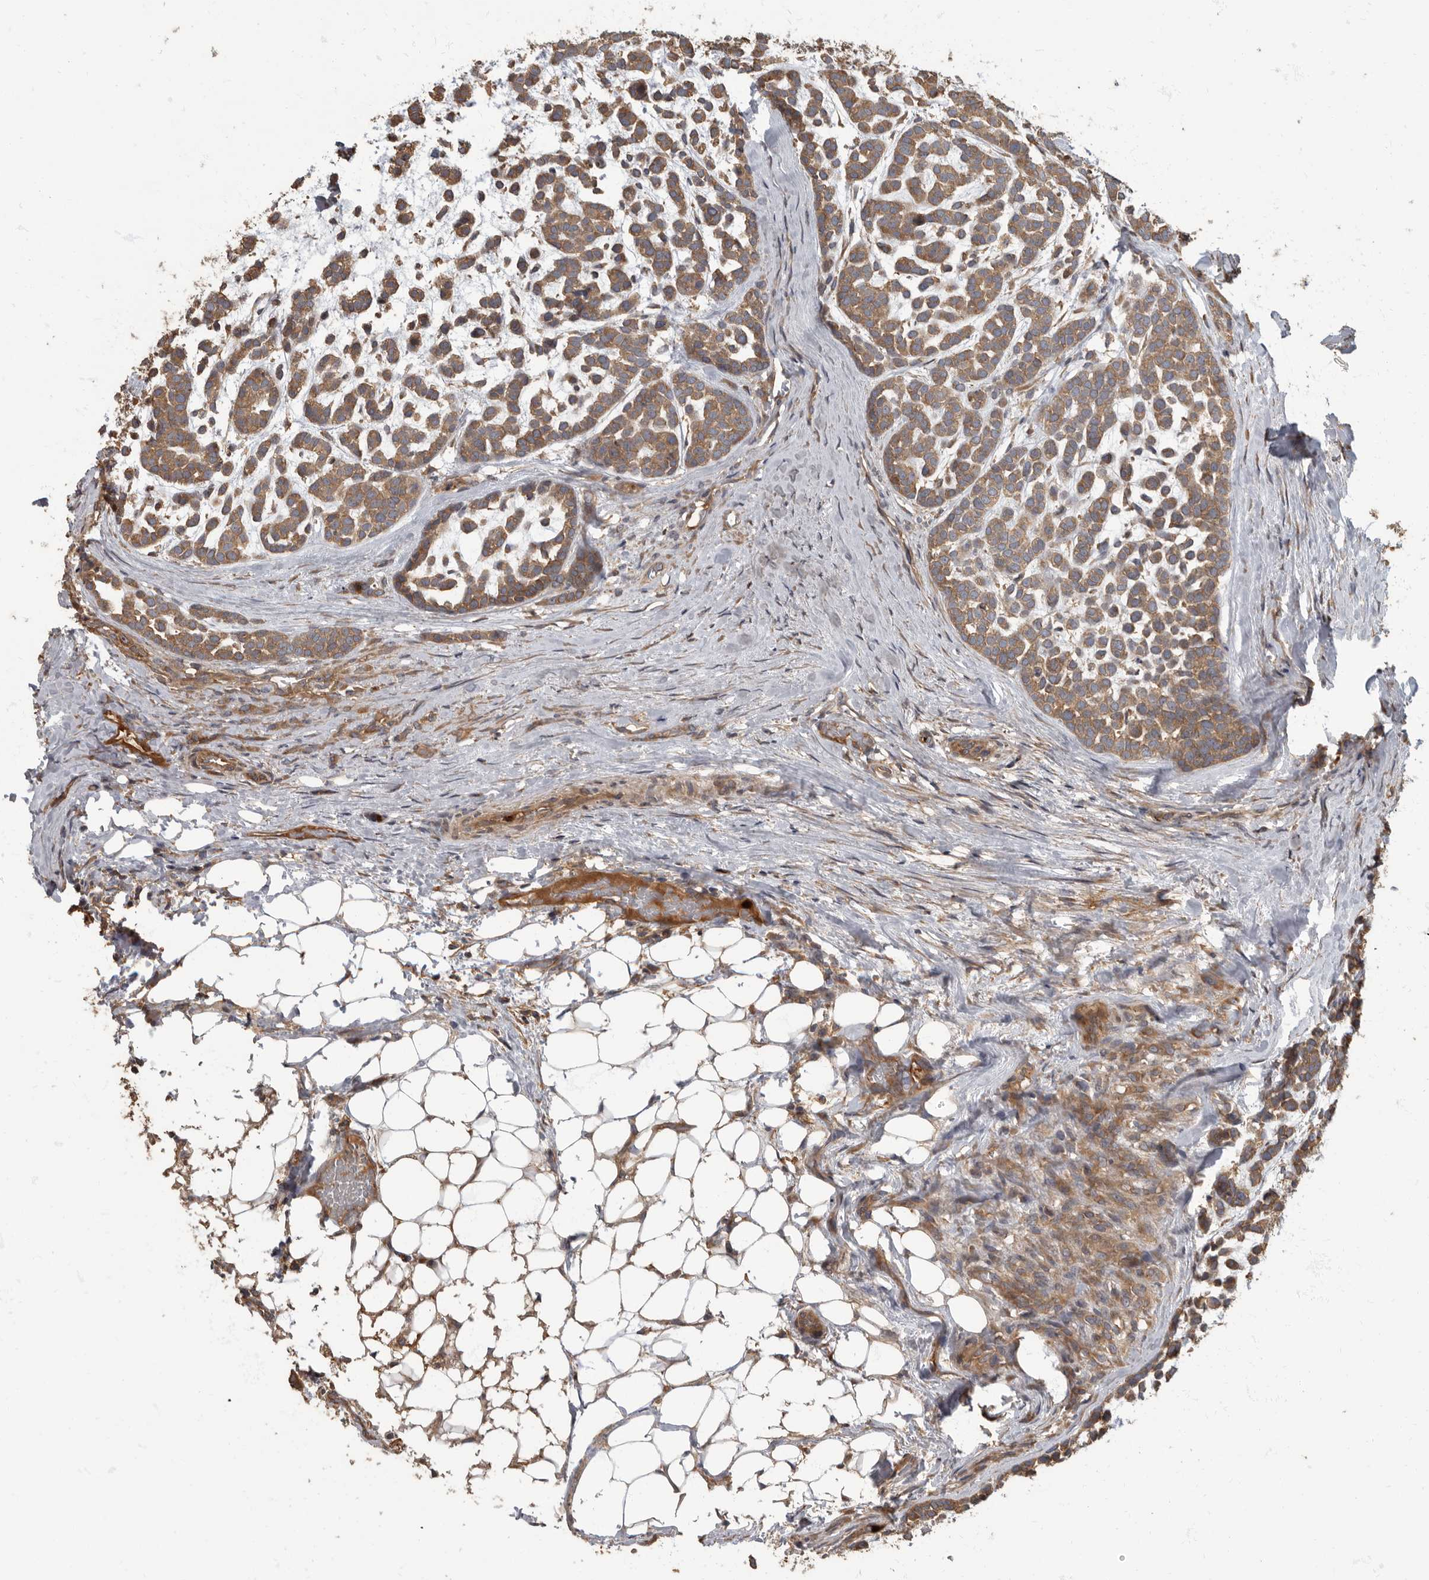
{"staining": {"intensity": "moderate", "quantity": ">75%", "location": "cytoplasmic/membranous"}, "tissue": "head and neck cancer", "cell_type": "Tumor cells", "image_type": "cancer", "snomed": [{"axis": "morphology", "description": "Adenocarcinoma, NOS"}, {"axis": "morphology", "description": "Adenoma, NOS"}, {"axis": "topography", "description": "Head-Neck"}], "caption": "IHC of head and neck adenoma shows medium levels of moderate cytoplasmic/membranous positivity in about >75% of tumor cells.", "gene": "DAAM1", "patient": {"sex": "female", "age": 55}}